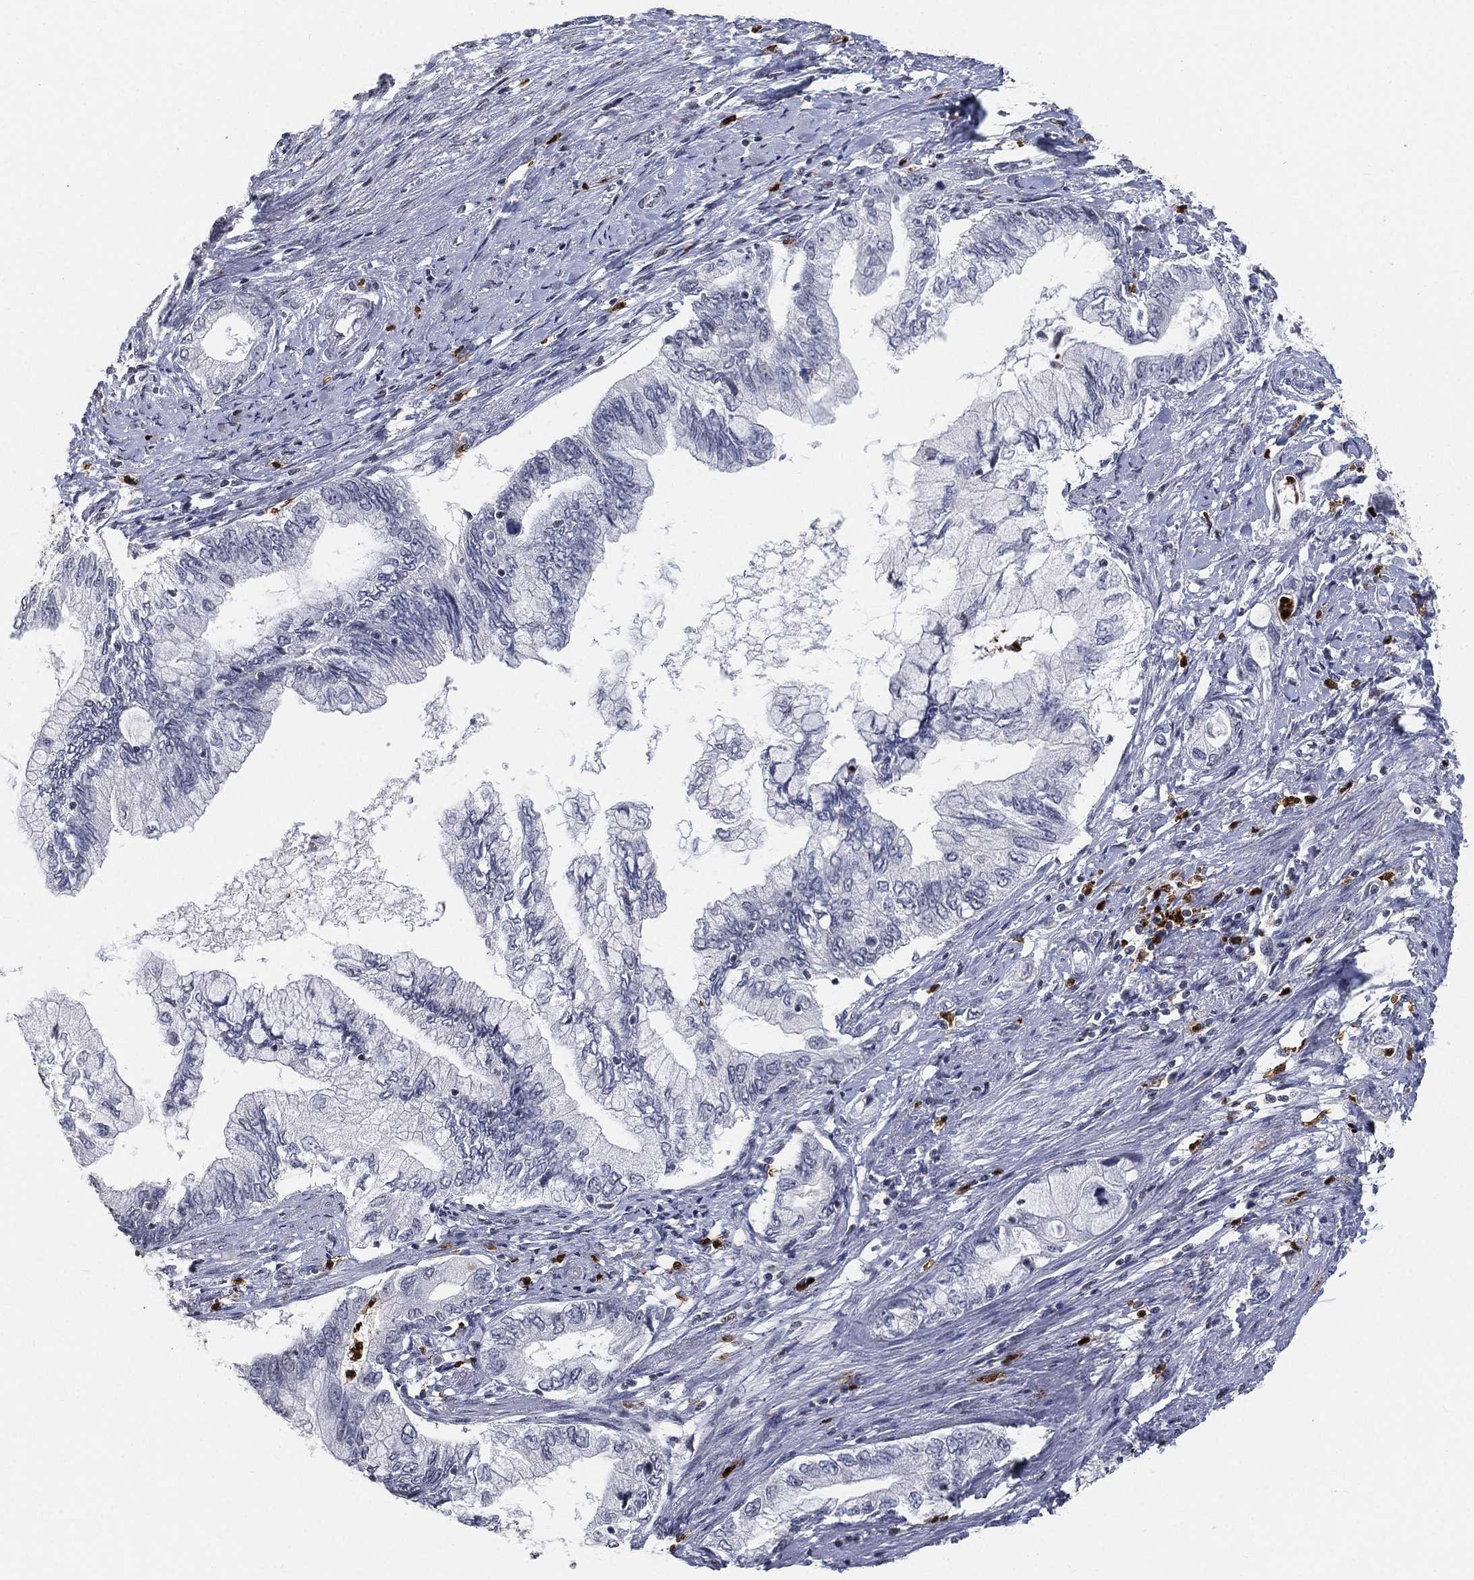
{"staining": {"intensity": "negative", "quantity": "none", "location": "none"}, "tissue": "pancreatic cancer", "cell_type": "Tumor cells", "image_type": "cancer", "snomed": [{"axis": "morphology", "description": "Adenocarcinoma, NOS"}, {"axis": "topography", "description": "Pancreas"}], "caption": "The immunohistochemistry image has no significant expression in tumor cells of pancreatic adenocarcinoma tissue.", "gene": "ARG1", "patient": {"sex": "female", "age": 73}}